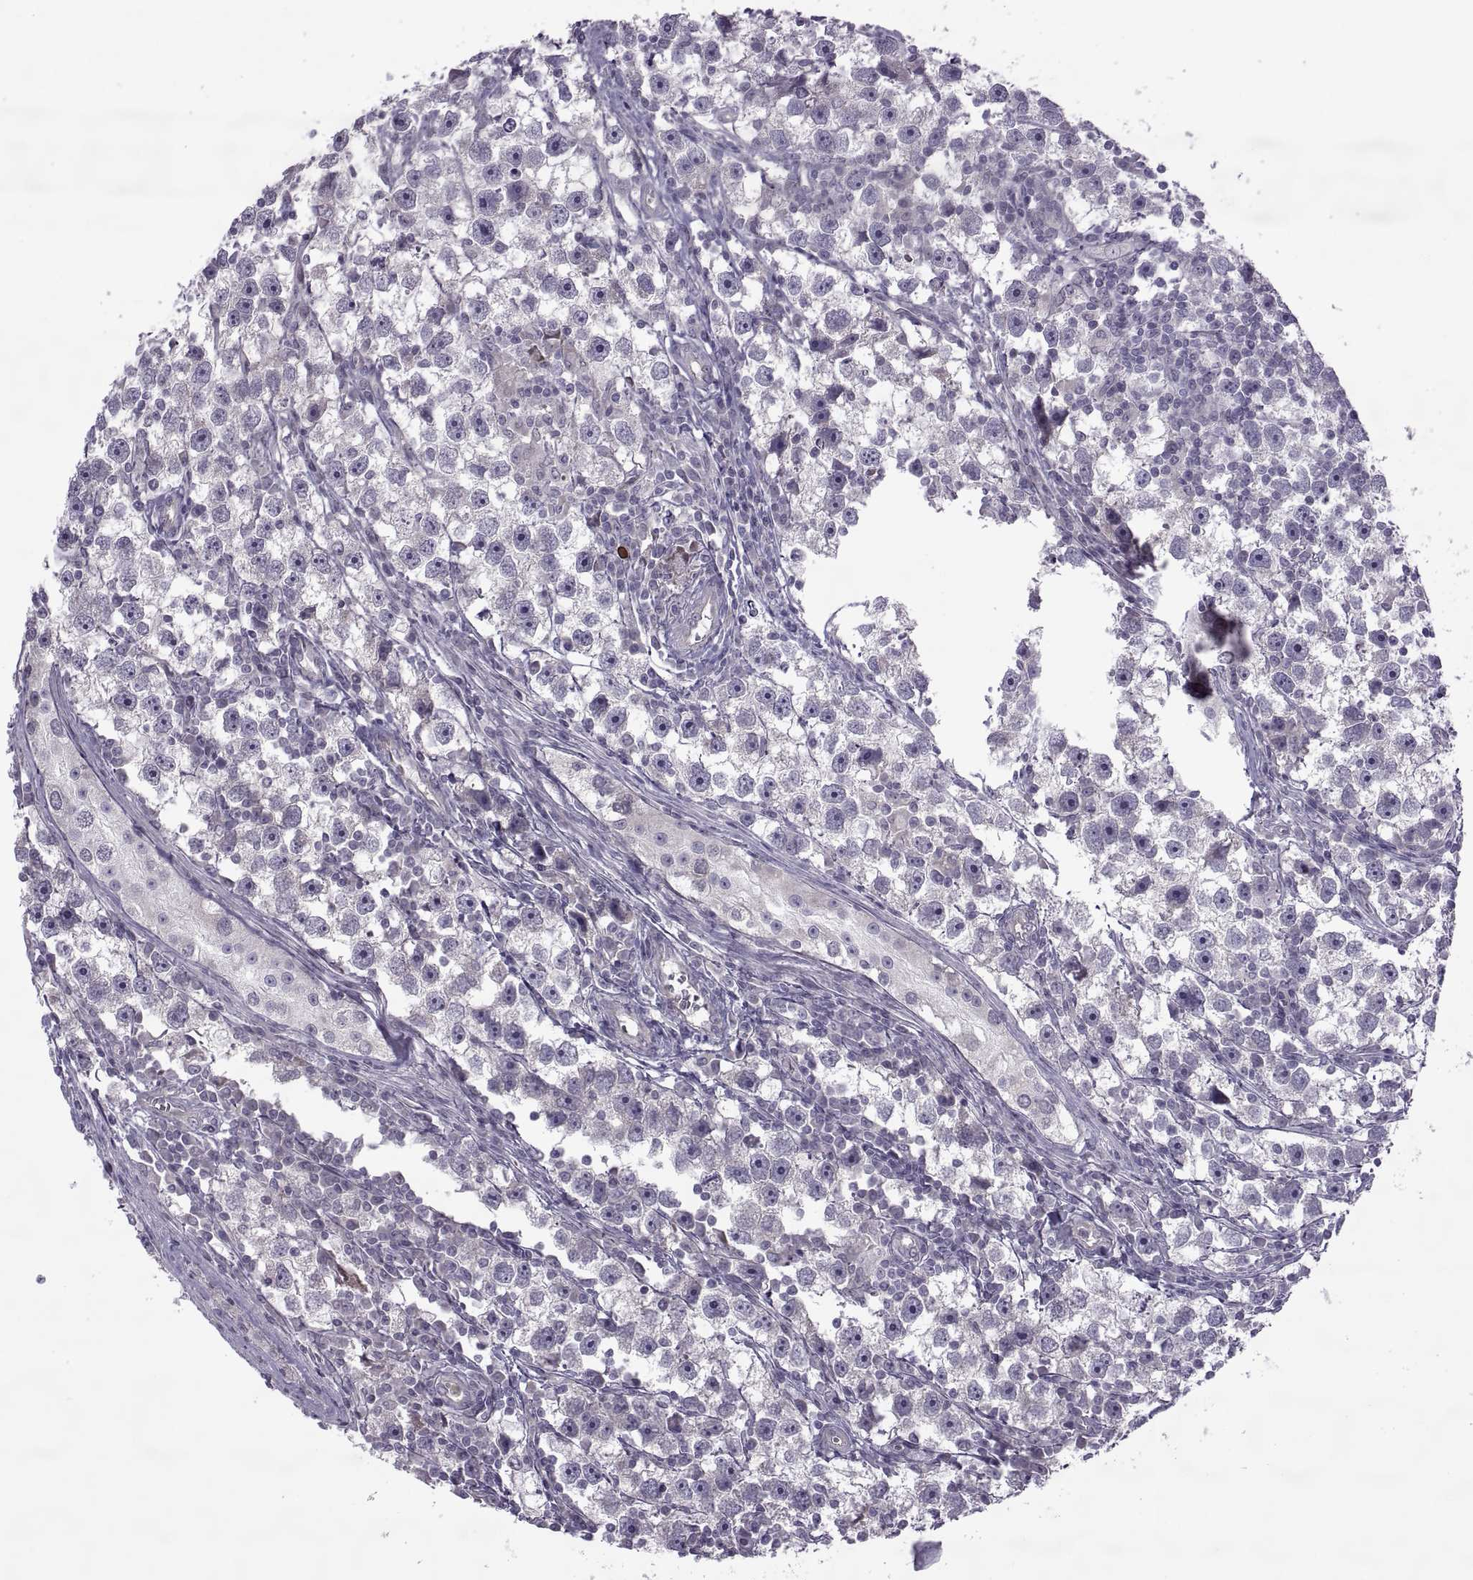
{"staining": {"intensity": "negative", "quantity": "none", "location": "none"}, "tissue": "testis cancer", "cell_type": "Tumor cells", "image_type": "cancer", "snomed": [{"axis": "morphology", "description": "Seminoma, NOS"}, {"axis": "topography", "description": "Testis"}], "caption": "Tumor cells are negative for brown protein staining in testis seminoma.", "gene": "ODF3", "patient": {"sex": "male", "age": 30}}